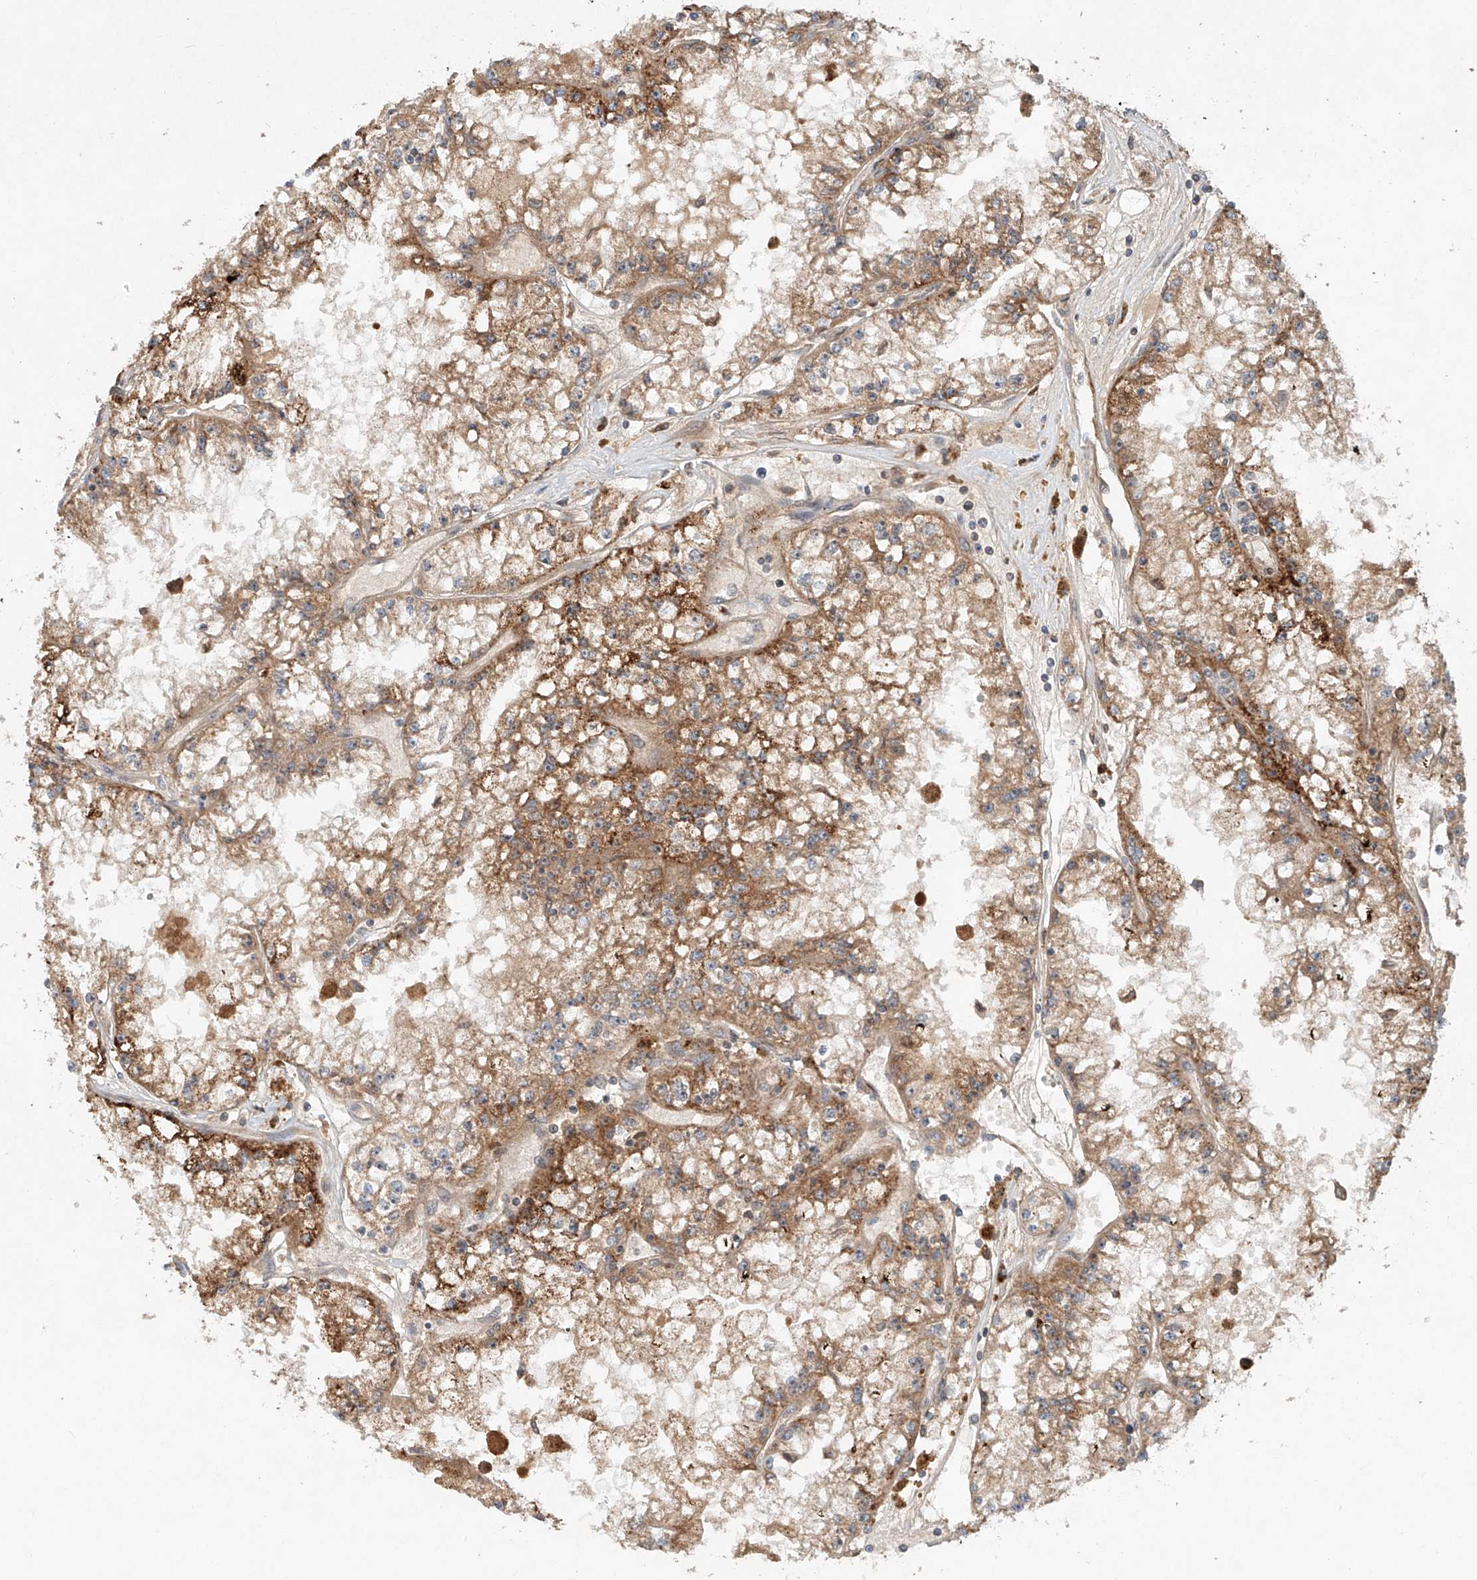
{"staining": {"intensity": "moderate", "quantity": ">75%", "location": "cytoplasmic/membranous"}, "tissue": "renal cancer", "cell_type": "Tumor cells", "image_type": "cancer", "snomed": [{"axis": "morphology", "description": "Adenocarcinoma, NOS"}, {"axis": "topography", "description": "Kidney"}], "caption": "Approximately >75% of tumor cells in human renal cancer reveal moderate cytoplasmic/membranous protein staining as visualized by brown immunohistochemical staining.", "gene": "IER5", "patient": {"sex": "male", "age": 56}}